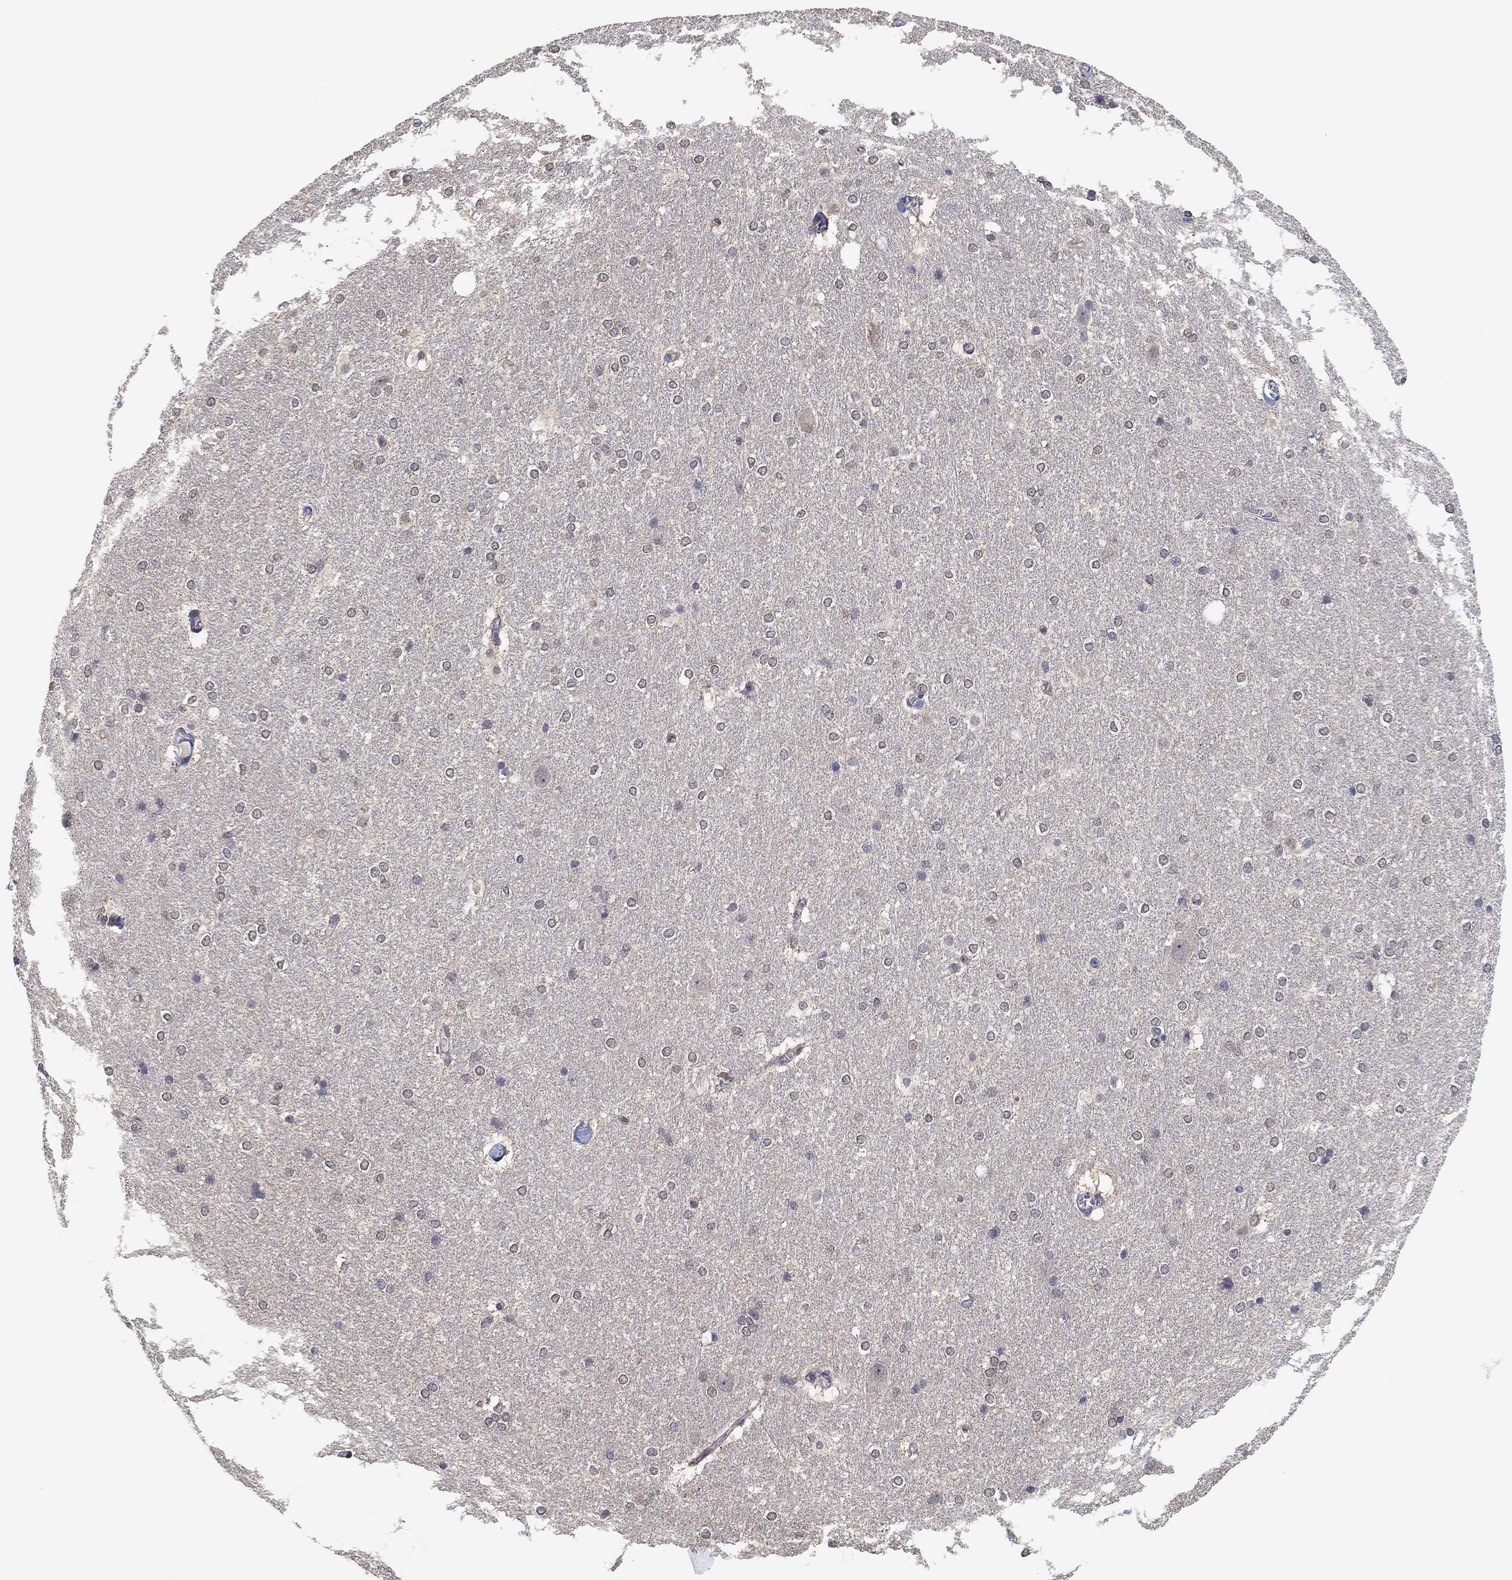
{"staining": {"intensity": "negative", "quantity": "none", "location": "none"}, "tissue": "hippocampus", "cell_type": "Glial cells", "image_type": "normal", "snomed": [{"axis": "morphology", "description": "Normal tissue, NOS"}, {"axis": "topography", "description": "Cerebral cortex"}, {"axis": "topography", "description": "Hippocampus"}], "caption": "Immunohistochemistry (IHC) histopathology image of unremarkable hippocampus: human hippocampus stained with DAB (3,3'-diaminobenzidine) demonstrates no significant protein staining in glial cells.", "gene": "CCDC43", "patient": {"sex": "female", "age": 19}}